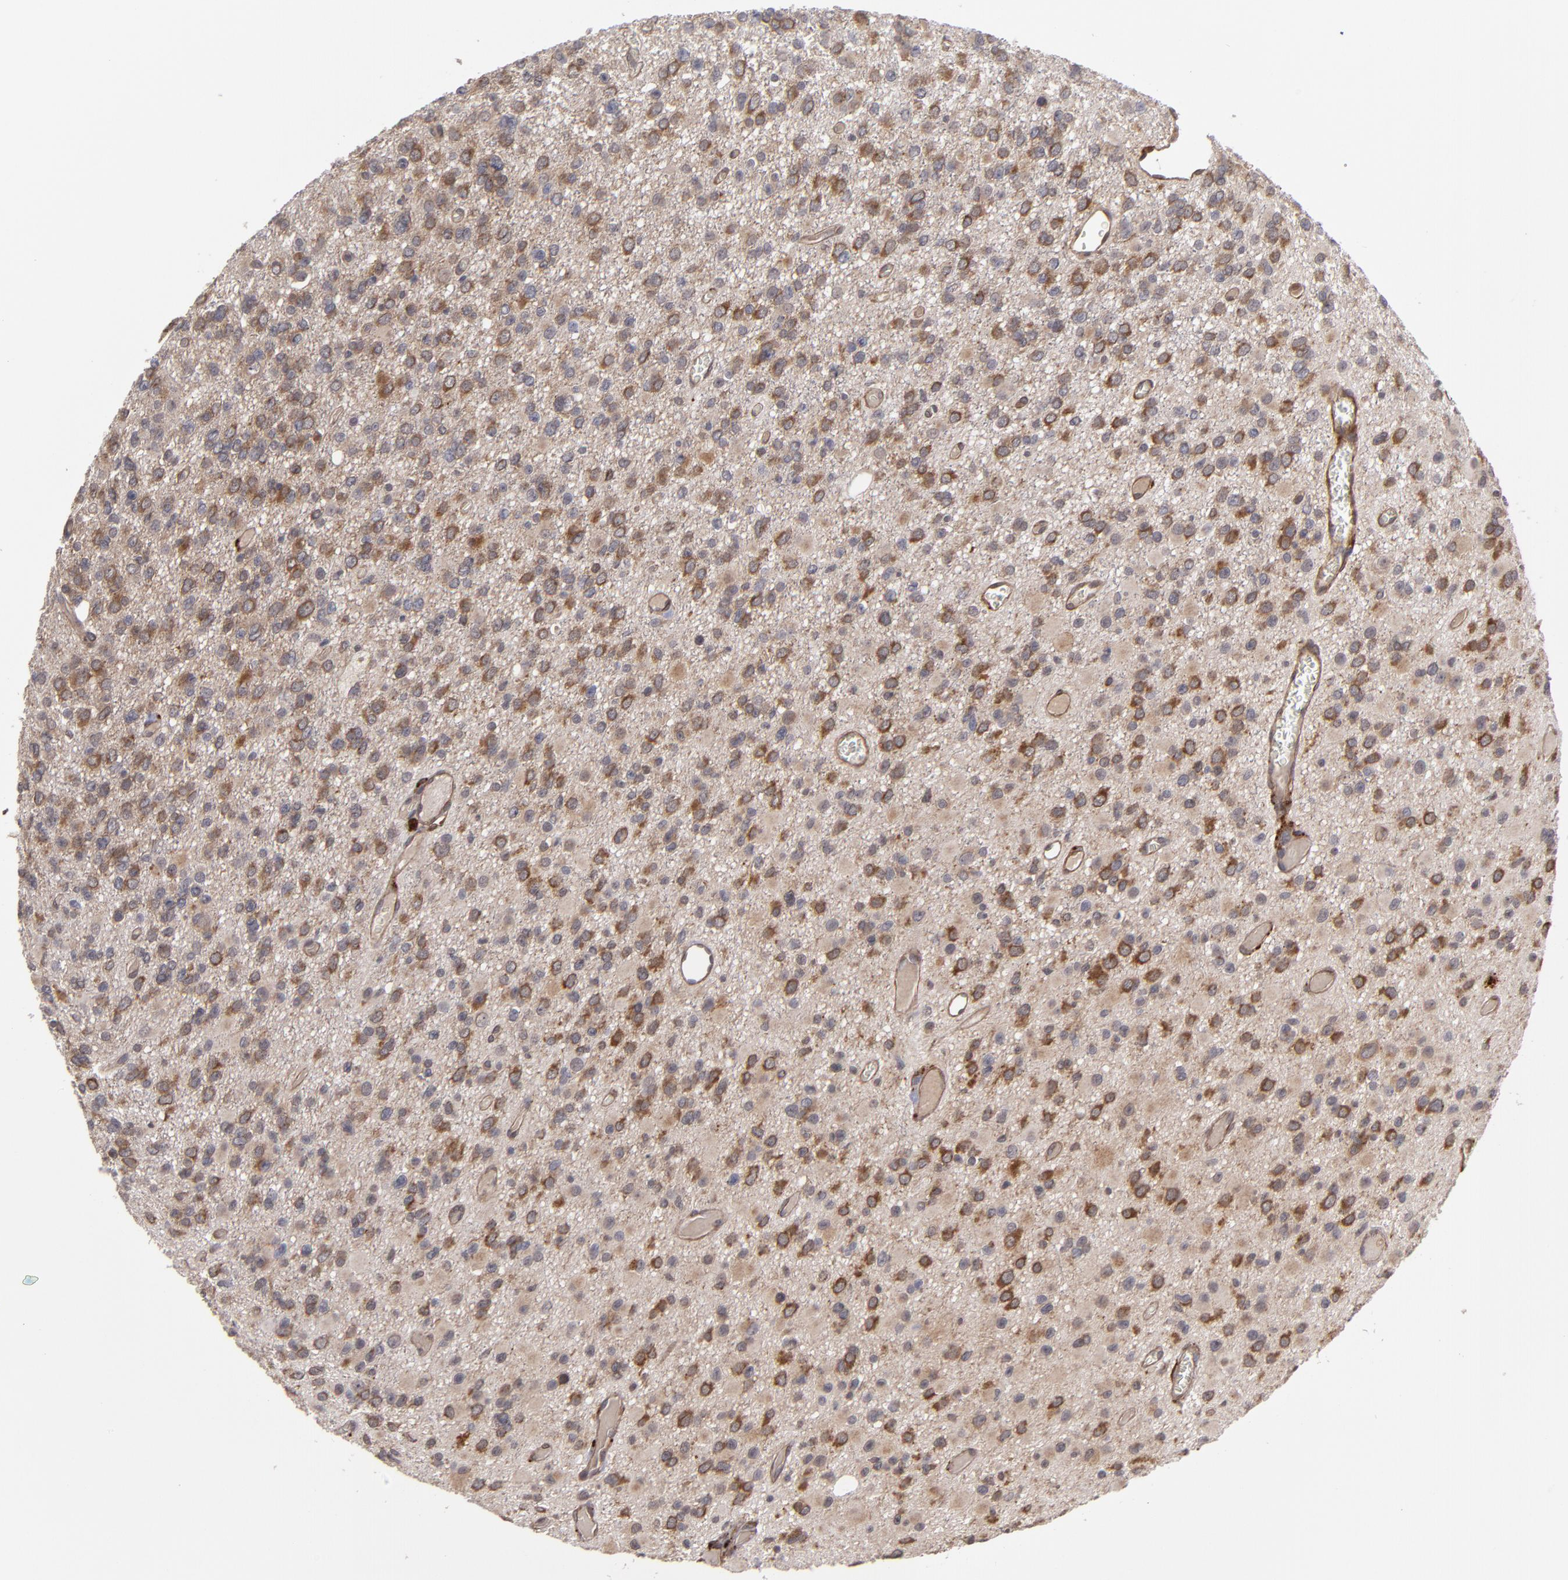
{"staining": {"intensity": "moderate", "quantity": "25%-75%", "location": "cytoplasmic/membranous"}, "tissue": "glioma", "cell_type": "Tumor cells", "image_type": "cancer", "snomed": [{"axis": "morphology", "description": "Glioma, malignant, Low grade"}, {"axis": "topography", "description": "Brain"}], "caption": "Protein expression analysis of malignant glioma (low-grade) demonstrates moderate cytoplasmic/membranous positivity in about 25%-75% of tumor cells.", "gene": "CTSO", "patient": {"sex": "male", "age": 42}}